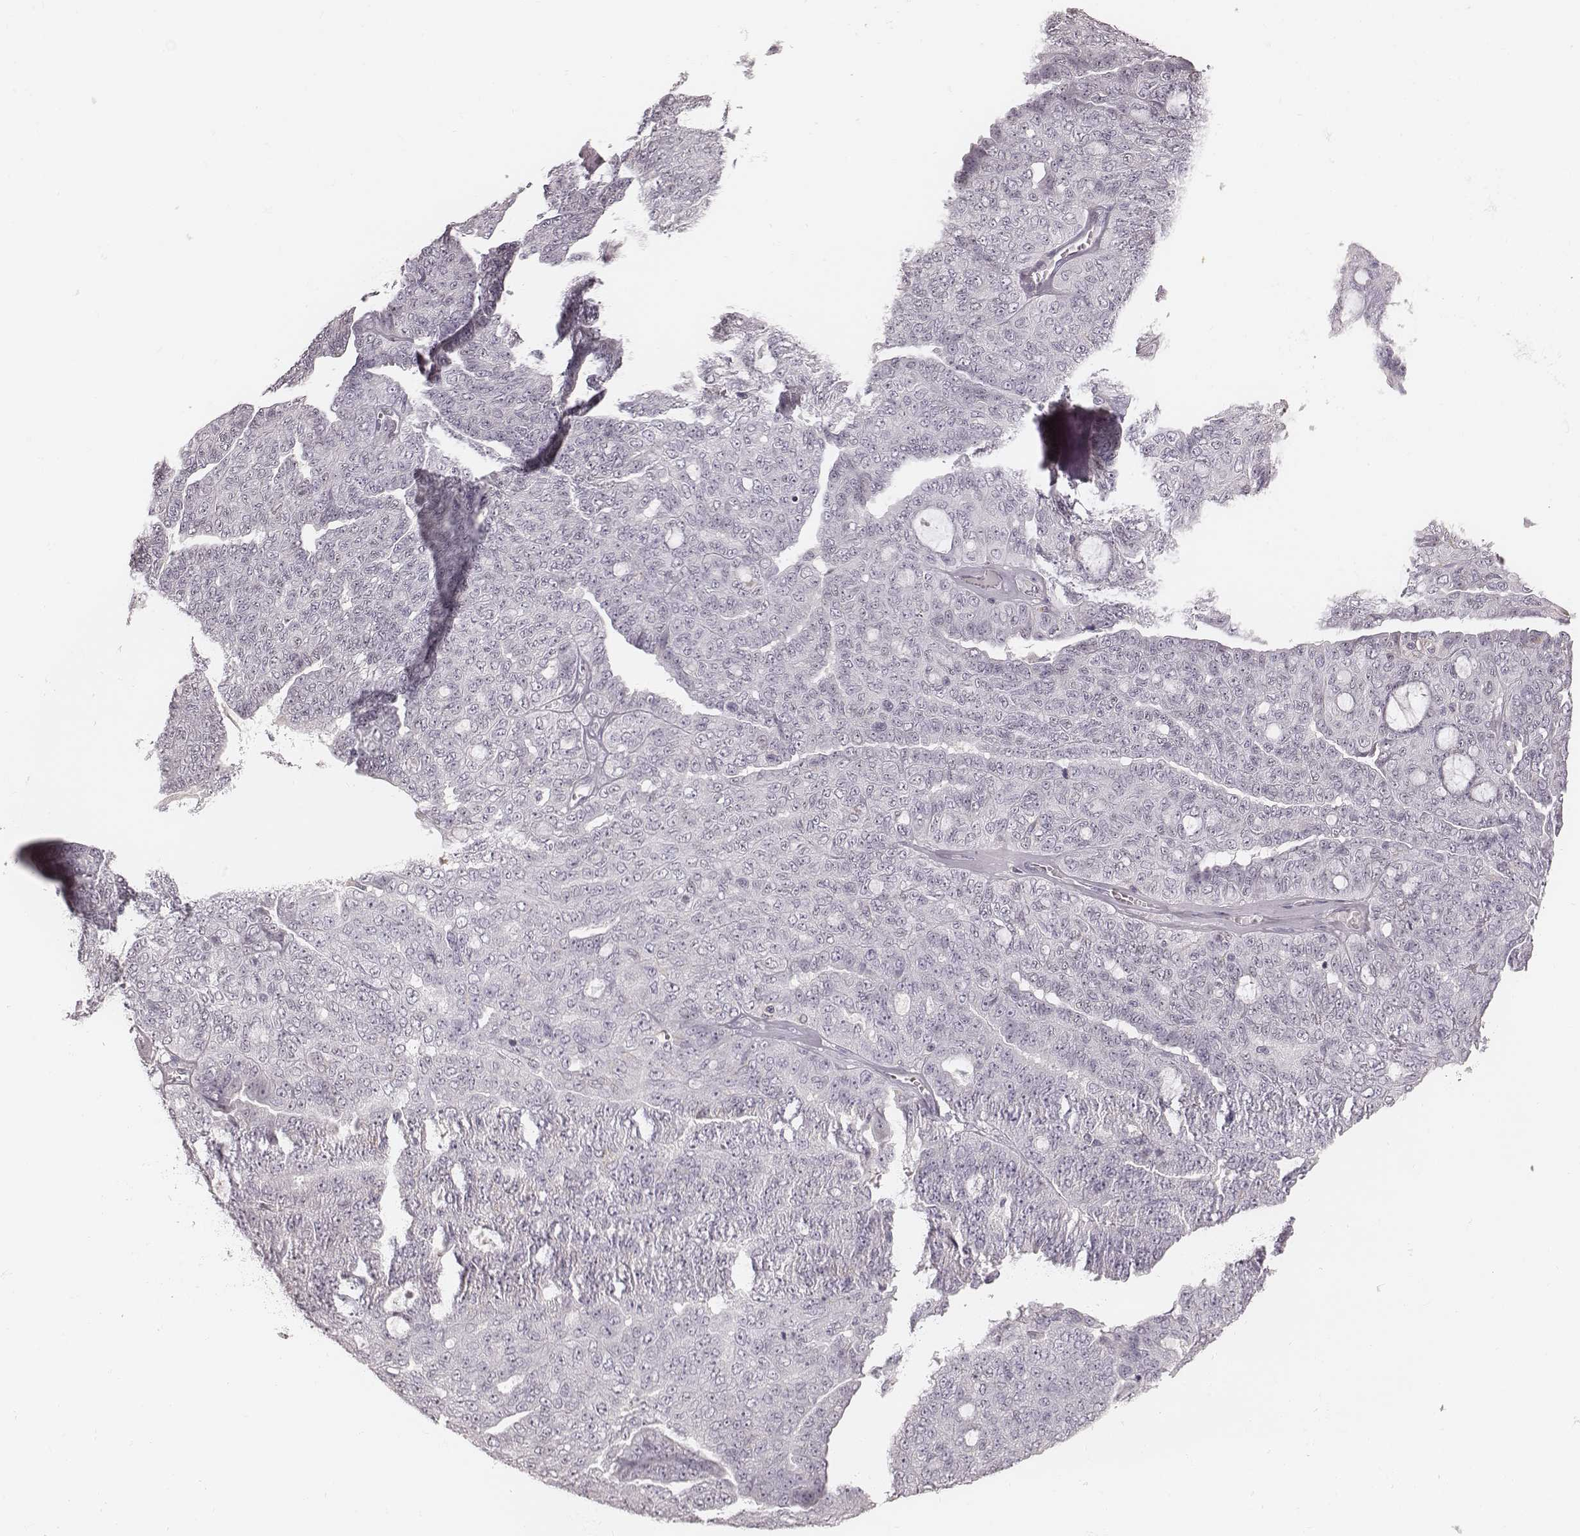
{"staining": {"intensity": "negative", "quantity": "none", "location": "none"}, "tissue": "ovarian cancer", "cell_type": "Tumor cells", "image_type": "cancer", "snomed": [{"axis": "morphology", "description": "Cystadenocarcinoma, serous, NOS"}, {"axis": "topography", "description": "Ovary"}], "caption": "A high-resolution image shows immunohistochemistry staining of ovarian serous cystadenocarcinoma, which reveals no significant staining in tumor cells.", "gene": "MSX1", "patient": {"sex": "female", "age": 71}}